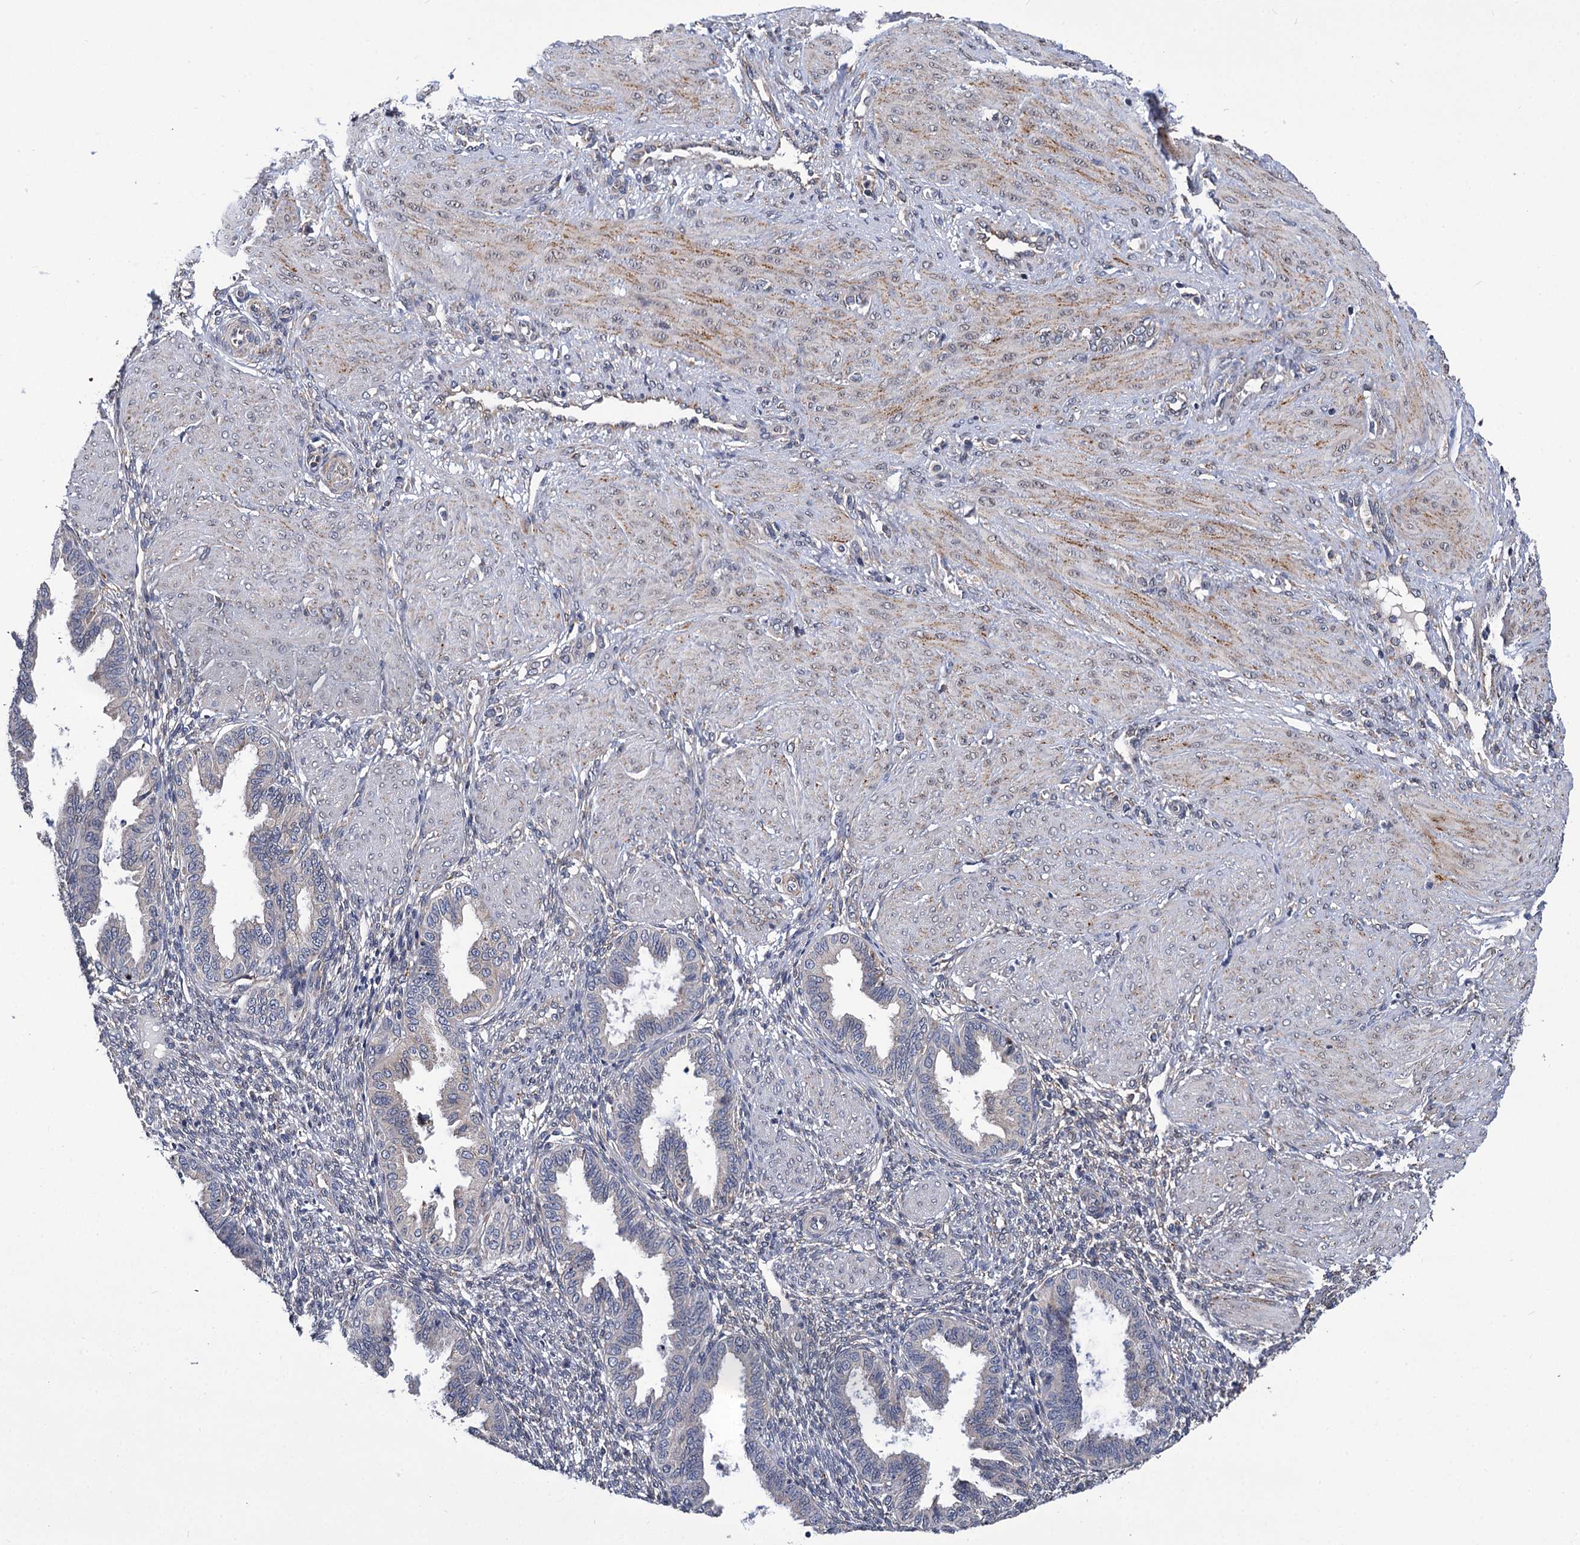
{"staining": {"intensity": "negative", "quantity": "none", "location": "none"}, "tissue": "endometrium", "cell_type": "Cells in endometrial stroma", "image_type": "normal", "snomed": [{"axis": "morphology", "description": "Normal tissue, NOS"}, {"axis": "topography", "description": "Endometrium"}], "caption": "High power microscopy histopathology image of an immunohistochemistry image of unremarkable endometrium, revealing no significant staining in cells in endometrial stroma. Nuclei are stained in blue.", "gene": "SUPV3L1", "patient": {"sex": "female", "age": 33}}